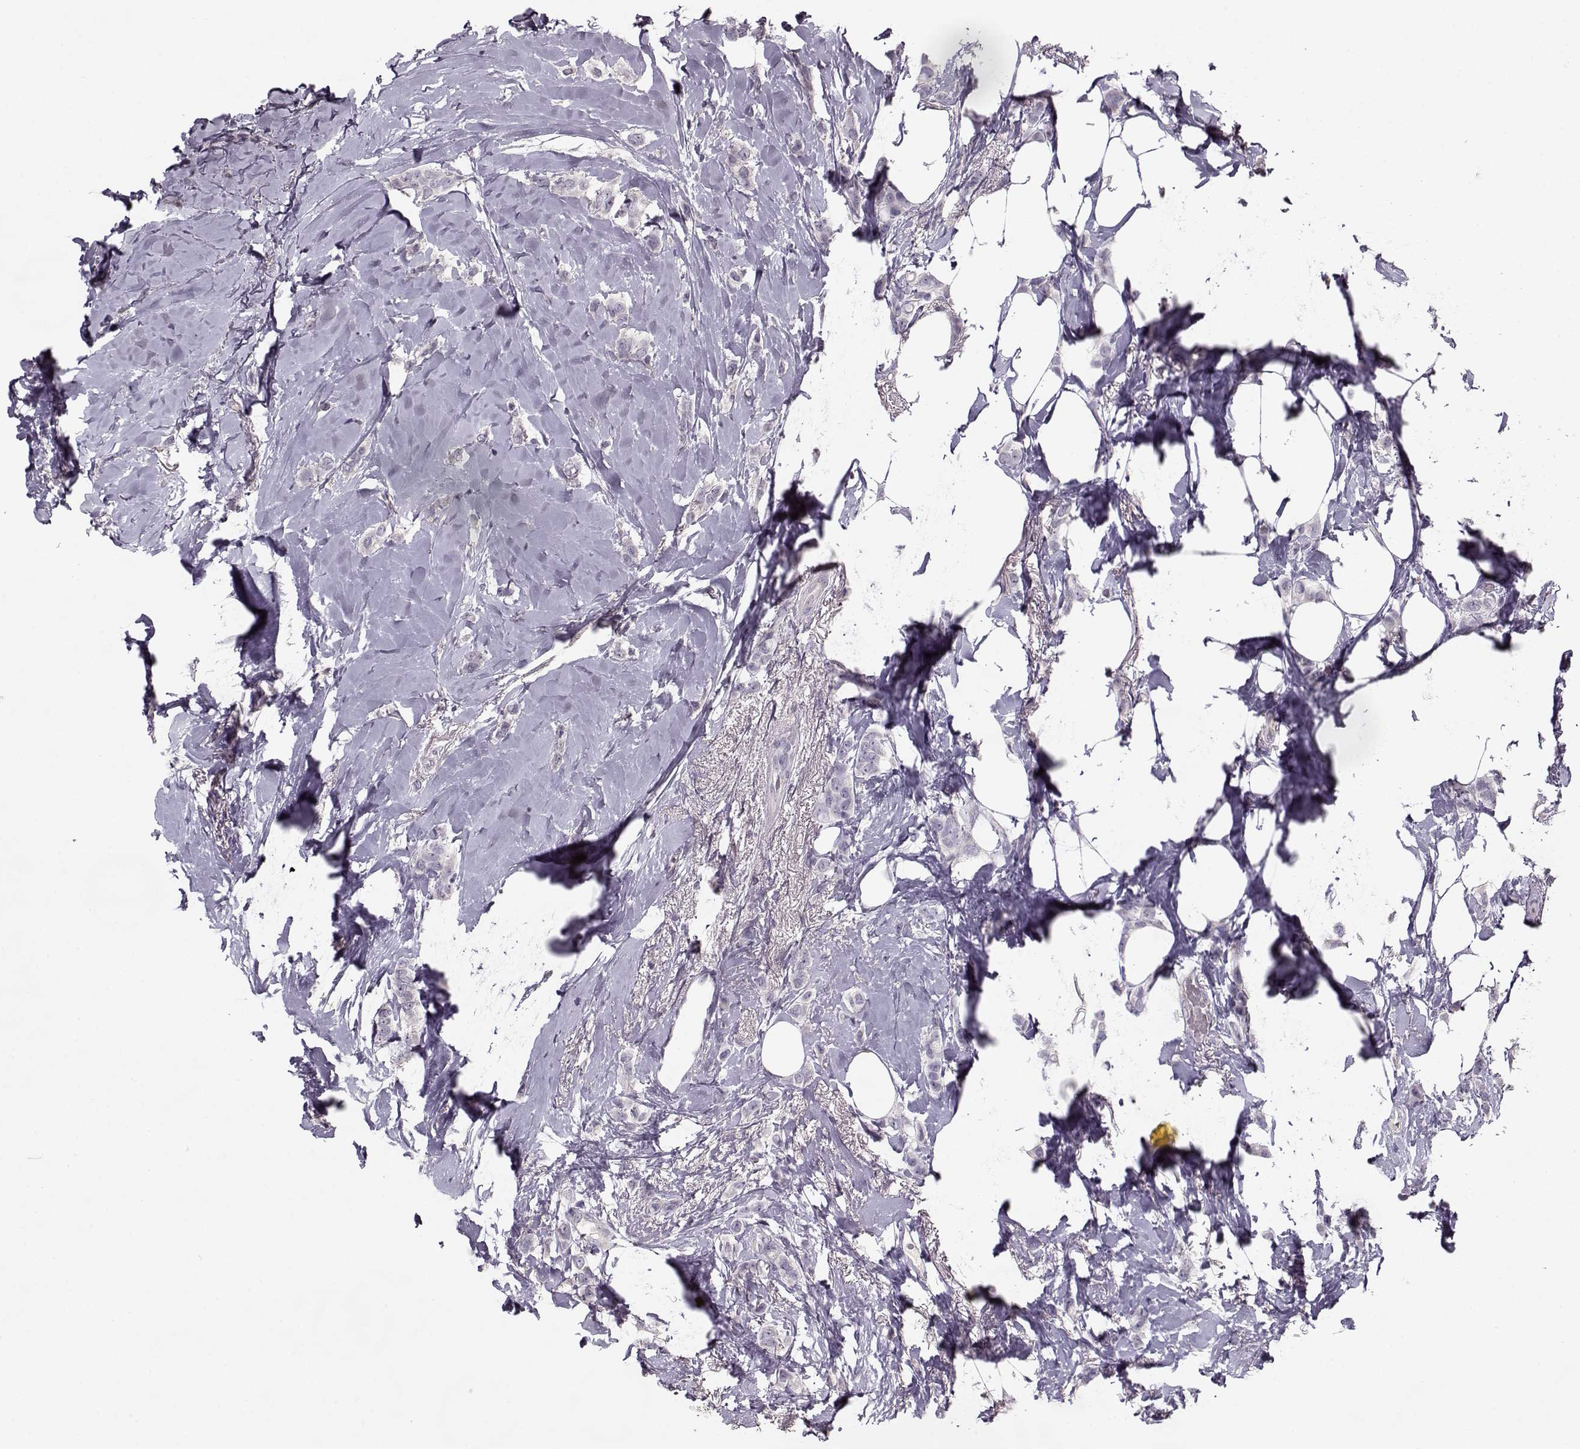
{"staining": {"intensity": "negative", "quantity": "none", "location": "none"}, "tissue": "breast cancer", "cell_type": "Tumor cells", "image_type": "cancer", "snomed": [{"axis": "morphology", "description": "Lobular carcinoma"}, {"axis": "topography", "description": "Breast"}], "caption": "A photomicrograph of human breast lobular carcinoma is negative for staining in tumor cells.", "gene": "ACOT11", "patient": {"sex": "female", "age": 66}}